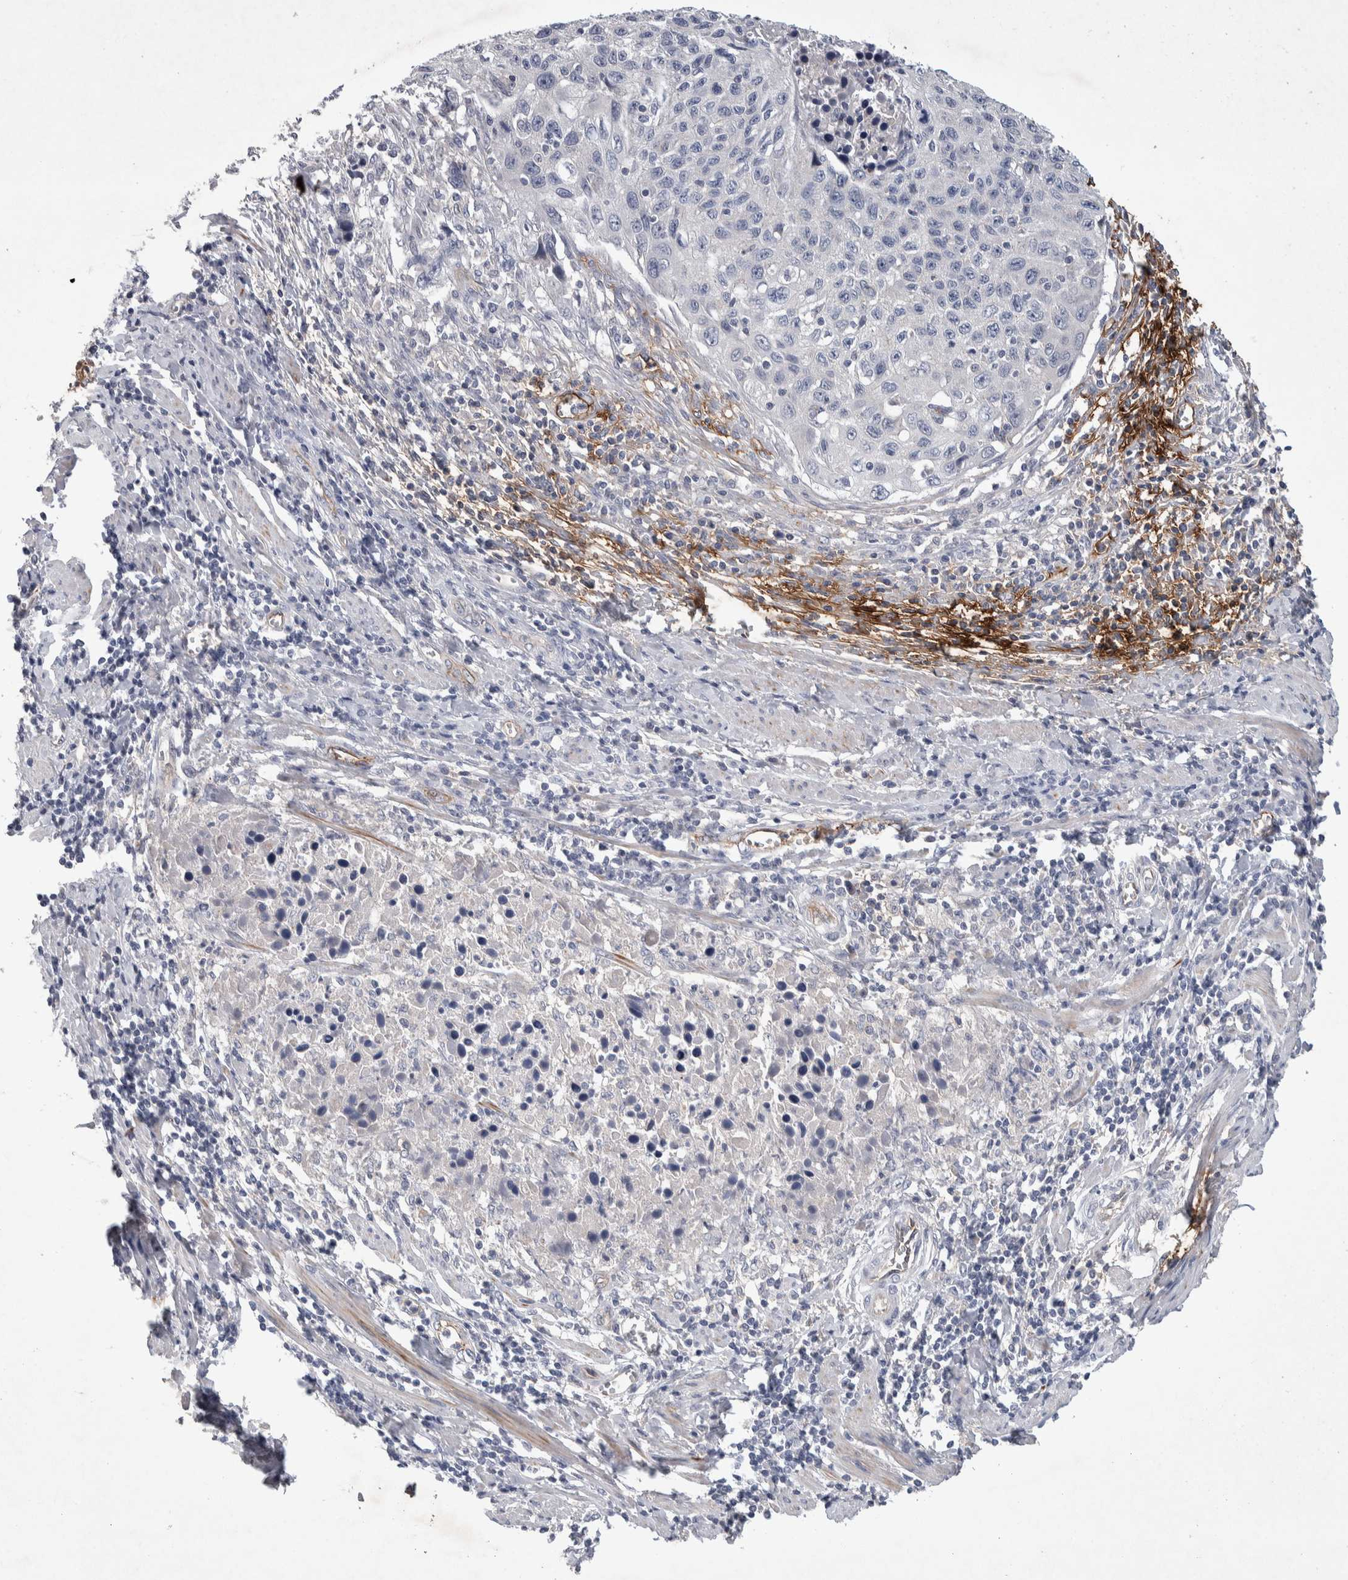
{"staining": {"intensity": "negative", "quantity": "none", "location": "none"}, "tissue": "cervical cancer", "cell_type": "Tumor cells", "image_type": "cancer", "snomed": [{"axis": "morphology", "description": "Squamous cell carcinoma, NOS"}, {"axis": "topography", "description": "Cervix"}], "caption": "Squamous cell carcinoma (cervical) was stained to show a protein in brown. There is no significant staining in tumor cells.", "gene": "CEP131", "patient": {"sex": "female", "age": 53}}